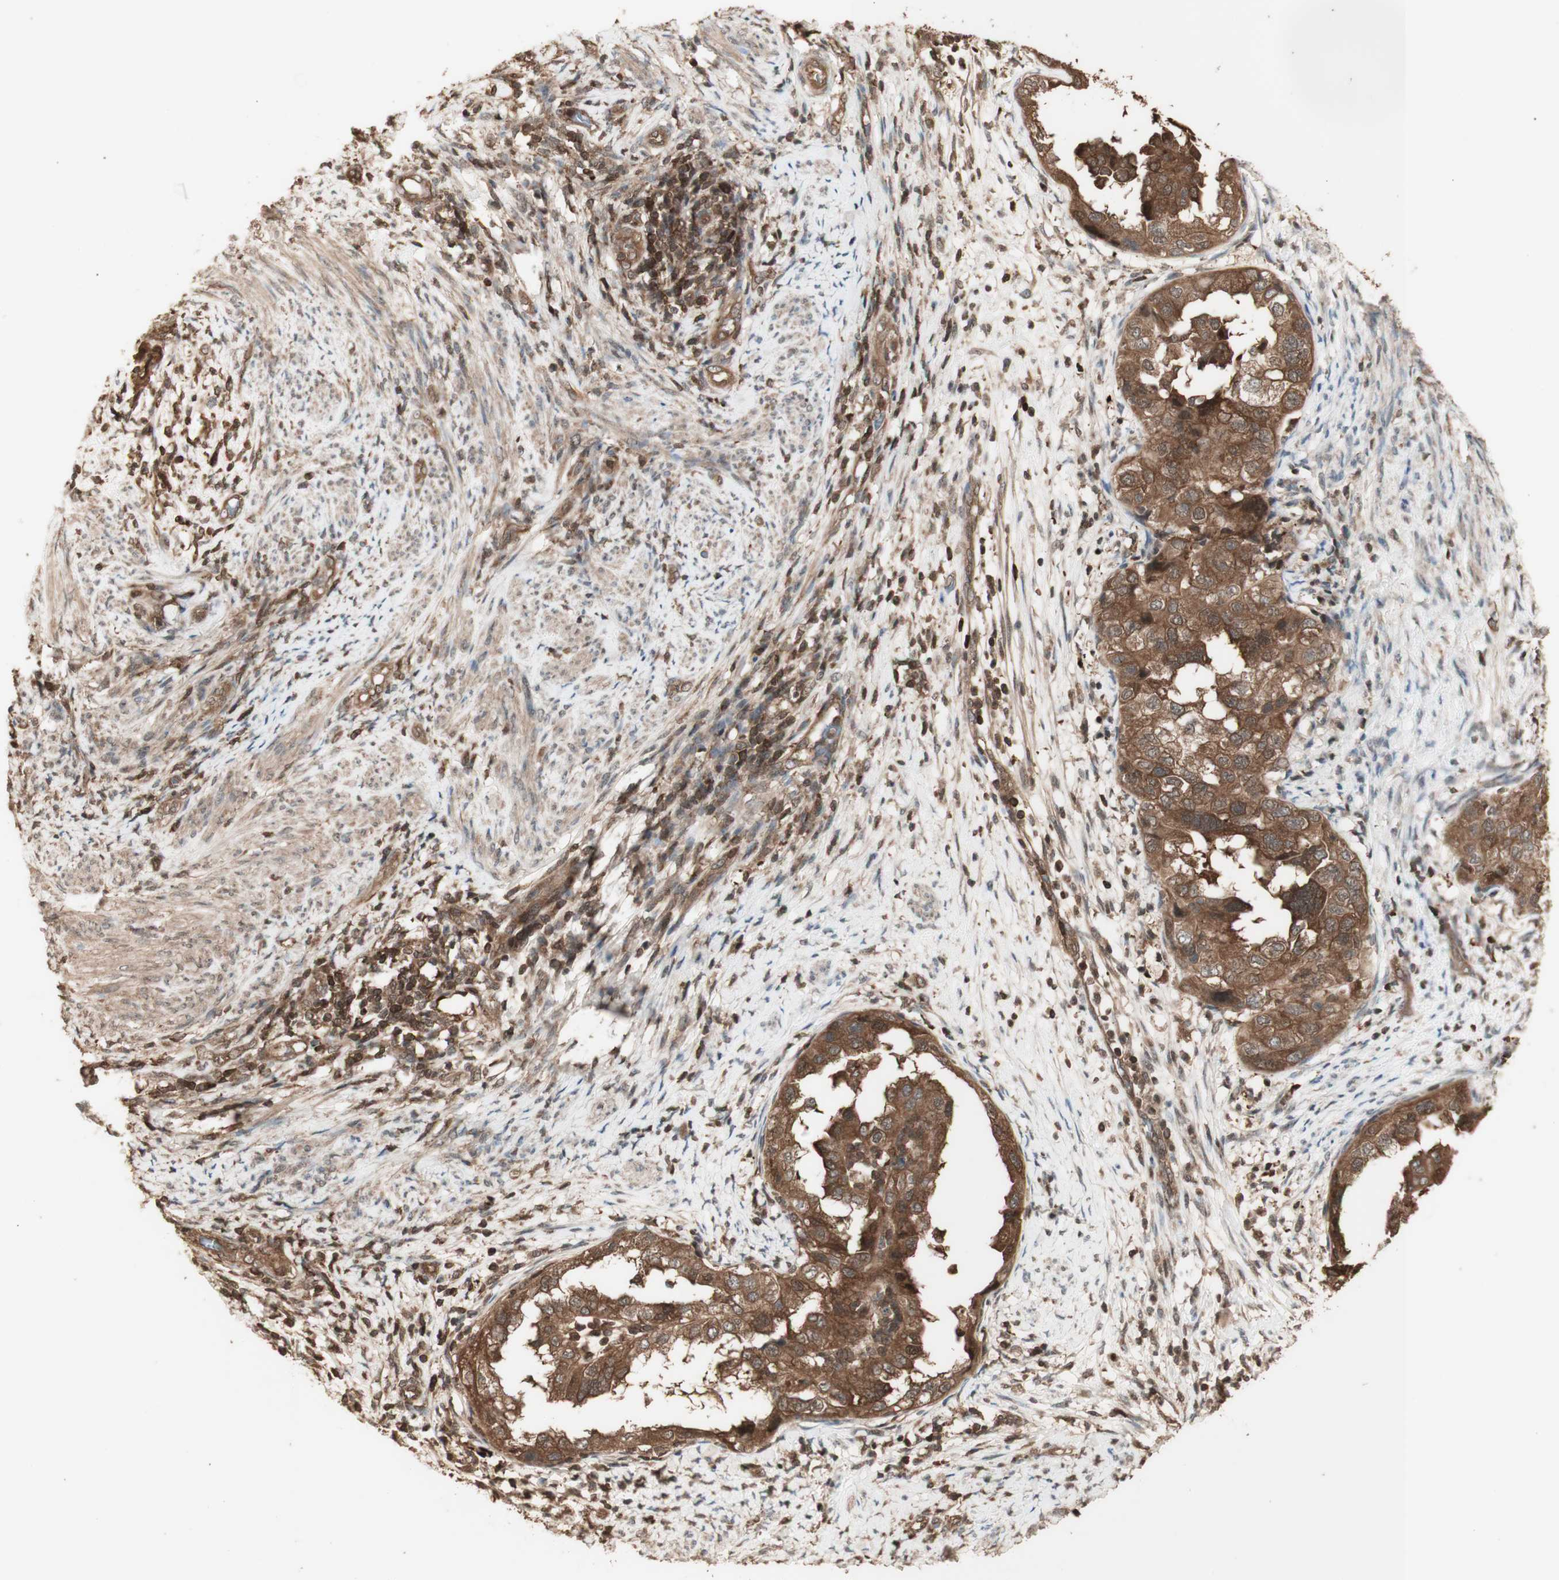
{"staining": {"intensity": "moderate", "quantity": ">75%", "location": "cytoplasmic/membranous"}, "tissue": "endometrial cancer", "cell_type": "Tumor cells", "image_type": "cancer", "snomed": [{"axis": "morphology", "description": "Adenocarcinoma, NOS"}, {"axis": "topography", "description": "Endometrium"}], "caption": "Immunohistochemistry of endometrial adenocarcinoma shows medium levels of moderate cytoplasmic/membranous expression in approximately >75% of tumor cells.", "gene": "YWHAB", "patient": {"sex": "female", "age": 85}}